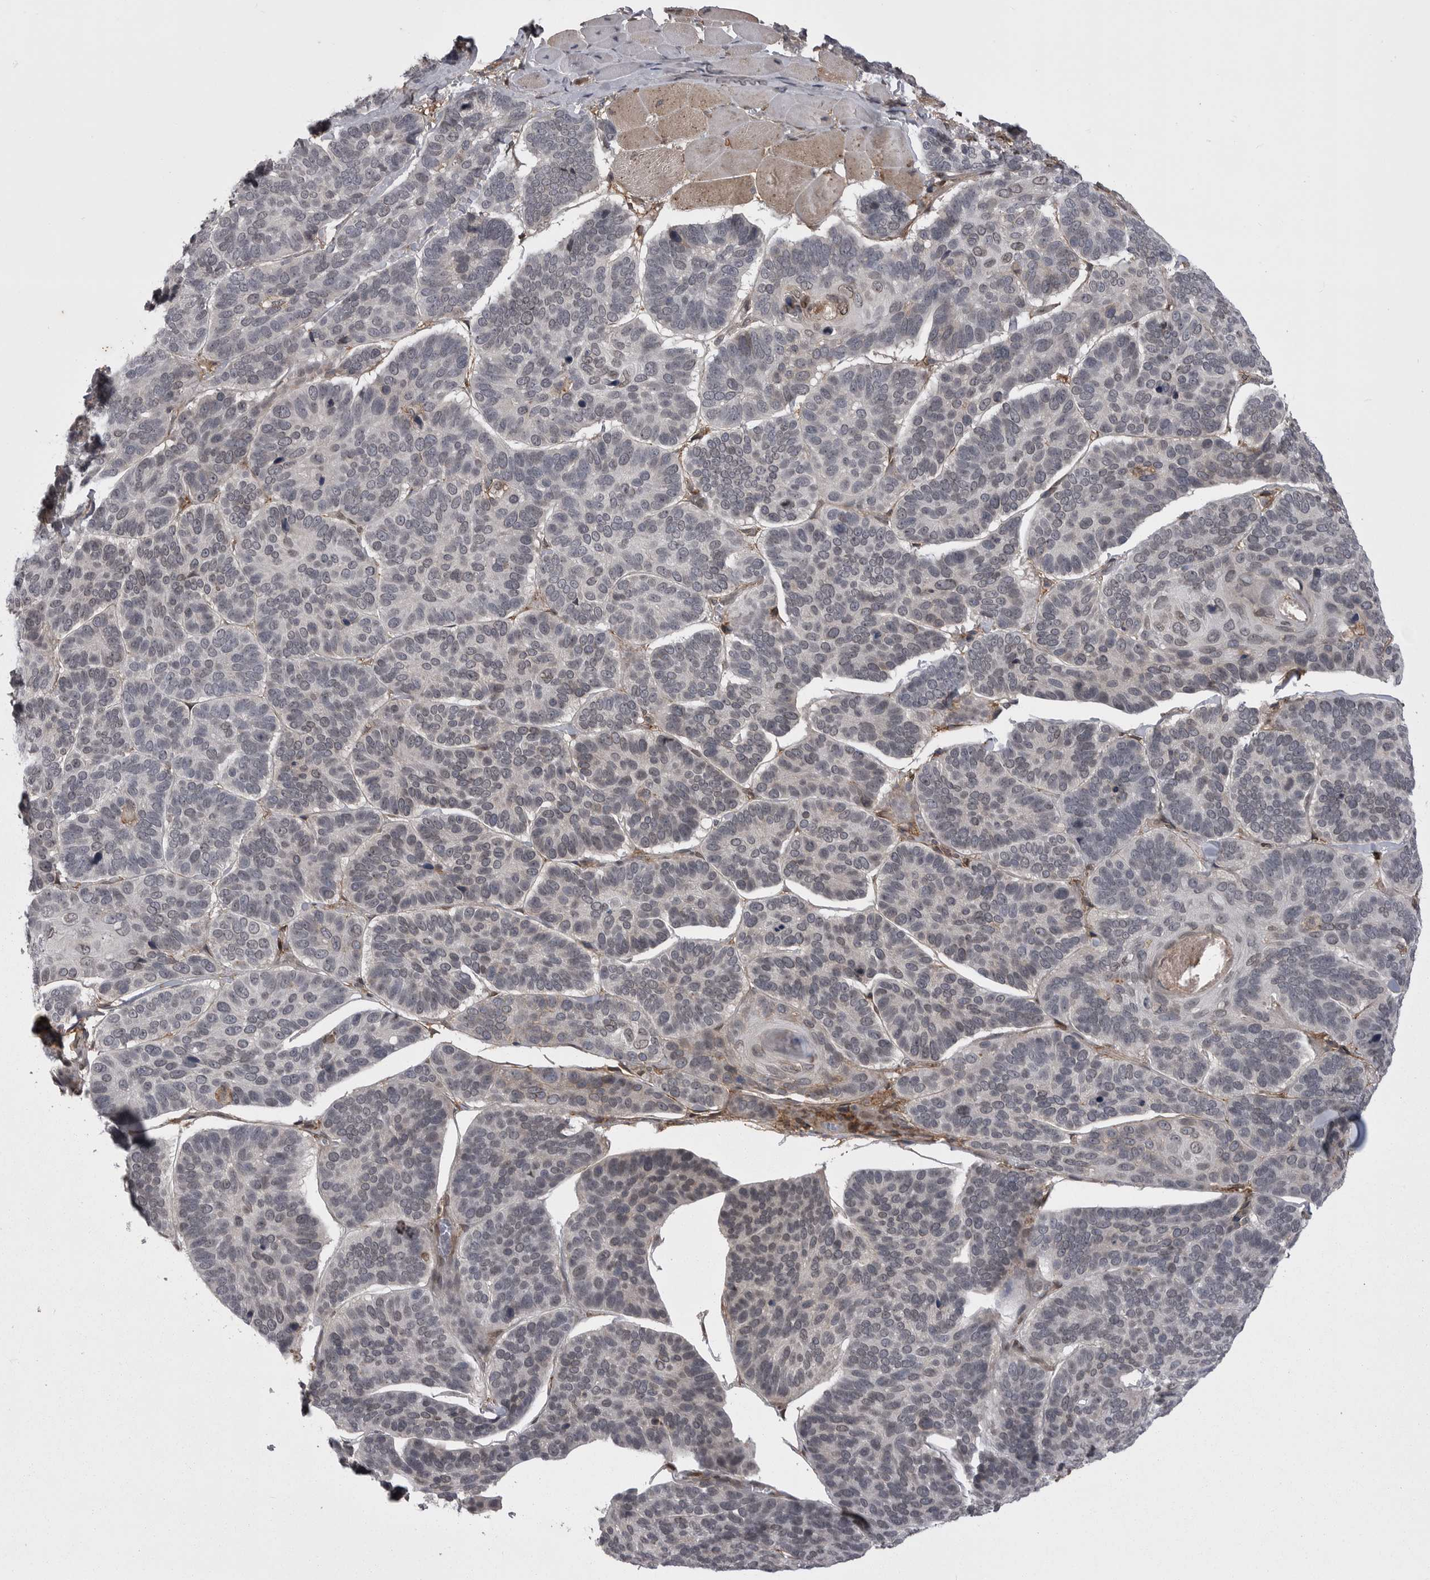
{"staining": {"intensity": "negative", "quantity": "none", "location": "none"}, "tissue": "skin cancer", "cell_type": "Tumor cells", "image_type": "cancer", "snomed": [{"axis": "morphology", "description": "Basal cell carcinoma"}, {"axis": "topography", "description": "Skin"}], "caption": "IHC of human basal cell carcinoma (skin) exhibits no positivity in tumor cells.", "gene": "ABL1", "patient": {"sex": "male", "age": 62}}